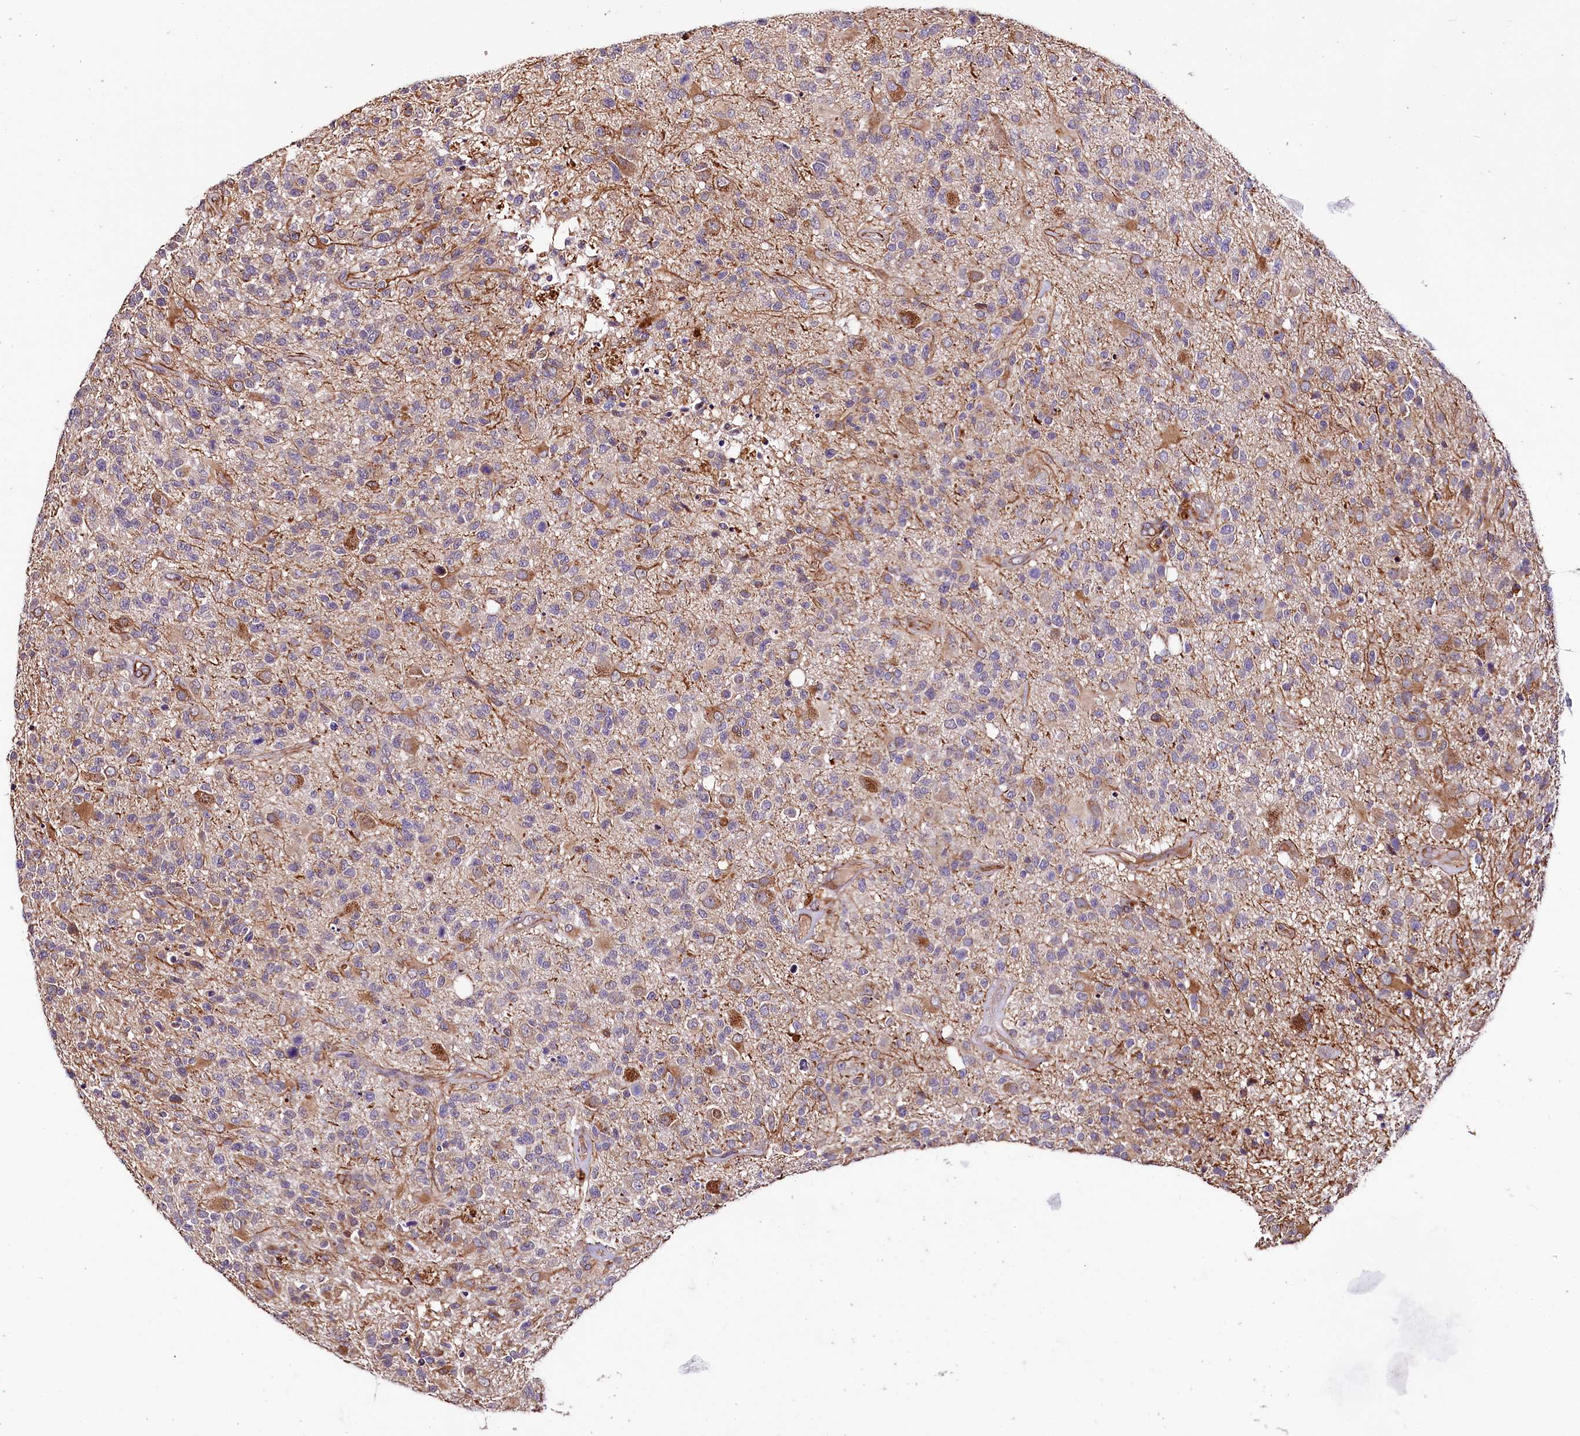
{"staining": {"intensity": "moderate", "quantity": "<25%", "location": "cytoplasmic/membranous"}, "tissue": "glioma", "cell_type": "Tumor cells", "image_type": "cancer", "snomed": [{"axis": "morphology", "description": "Glioma, malignant, High grade"}, {"axis": "morphology", "description": "Glioblastoma, NOS"}, {"axis": "topography", "description": "Brain"}], "caption": "Malignant glioma (high-grade) stained with a brown dye exhibits moderate cytoplasmic/membranous positive staining in approximately <25% of tumor cells.", "gene": "TTC12", "patient": {"sex": "male", "age": 60}}